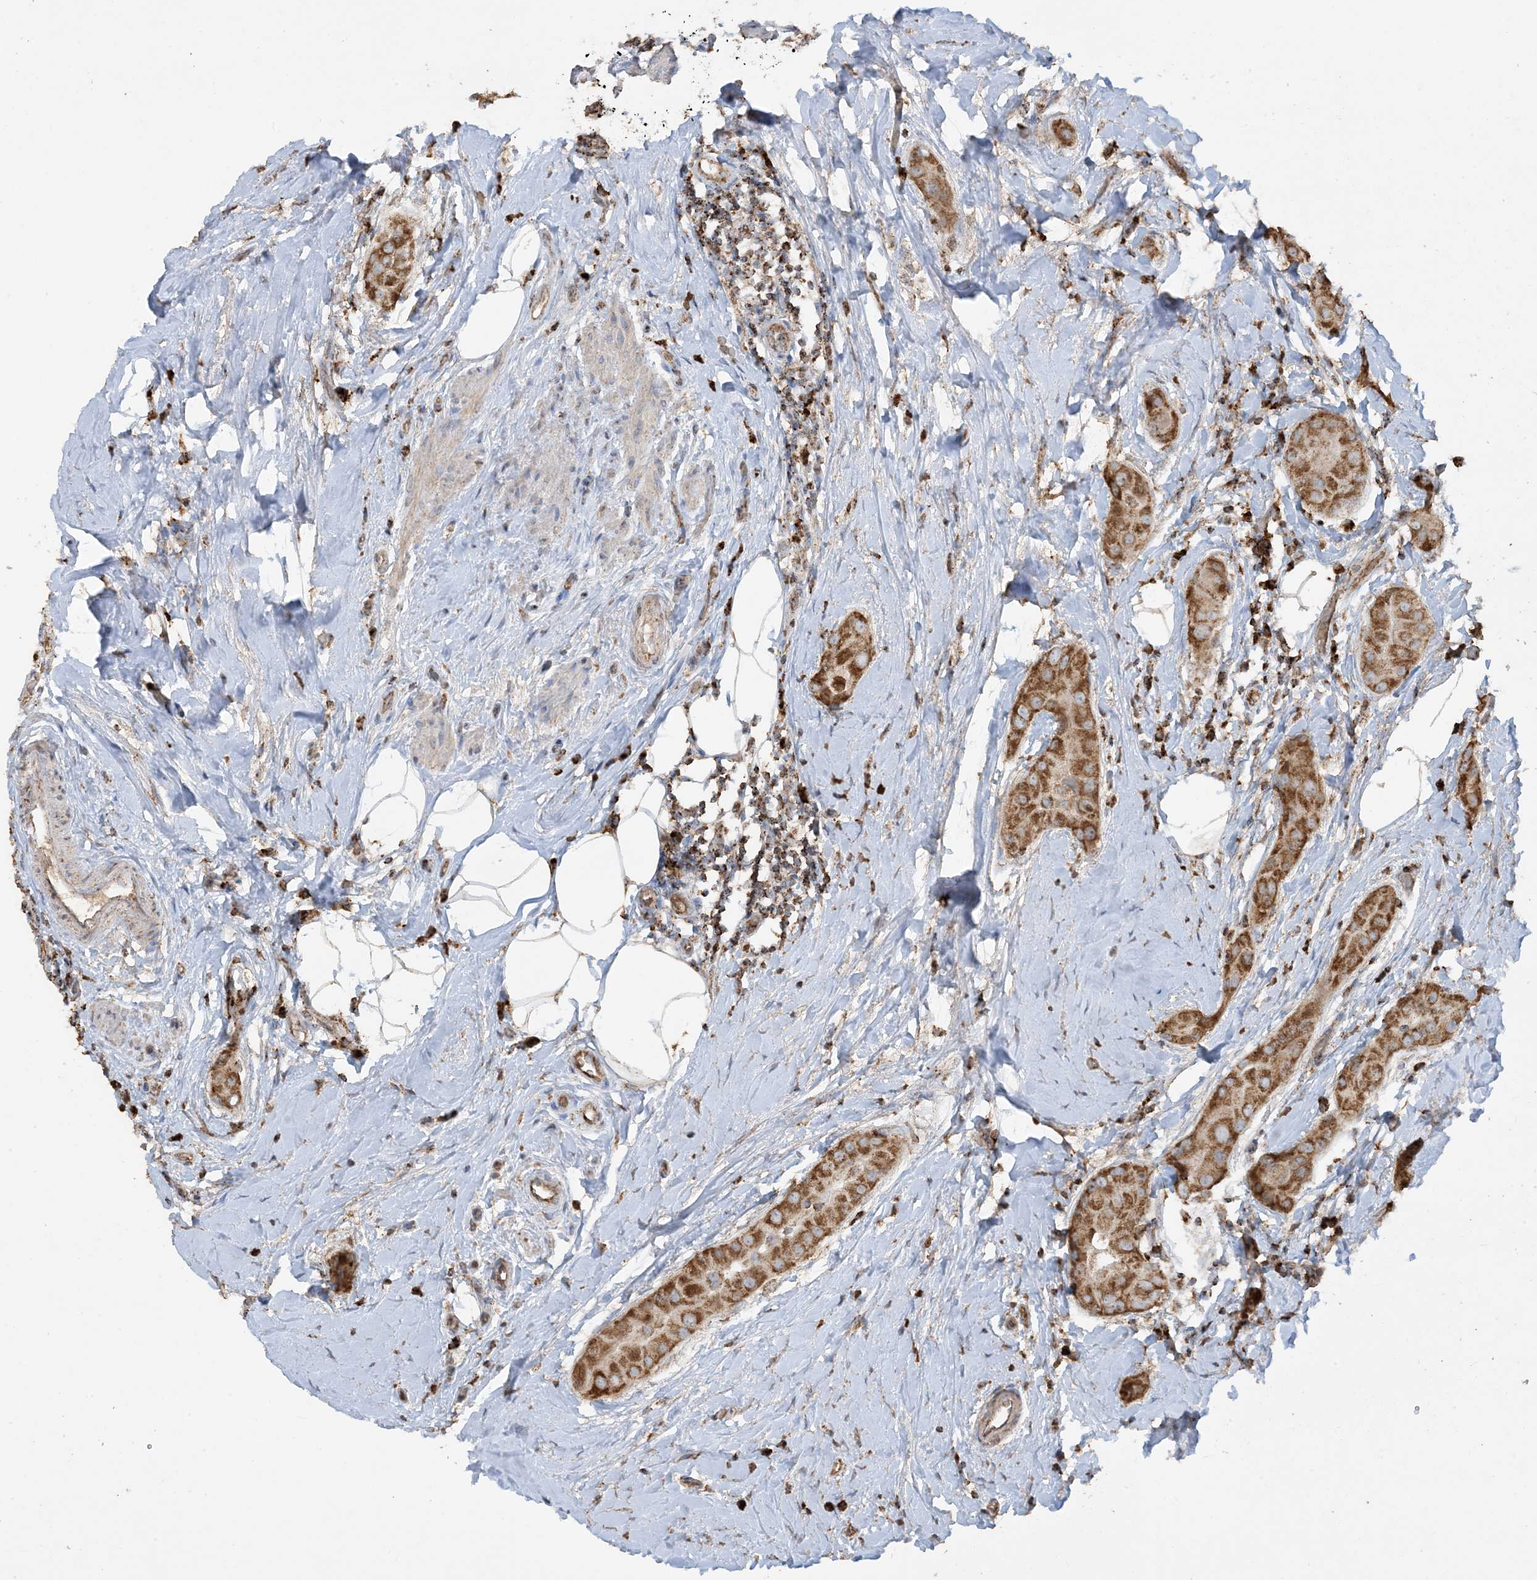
{"staining": {"intensity": "strong", "quantity": ">75%", "location": "cytoplasmic/membranous"}, "tissue": "thyroid cancer", "cell_type": "Tumor cells", "image_type": "cancer", "snomed": [{"axis": "morphology", "description": "Papillary adenocarcinoma, NOS"}, {"axis": "topography", "description": "Thyroid gland"}], "caption": "Papillary adenocarcinoma (thyroid) stained for a protein (brown) reveals strong cytoplasmic/membranous positive expression in about >75% of tumor cells.", "gene": "AGA", "patient": {"sex": "male", "age": 33}}